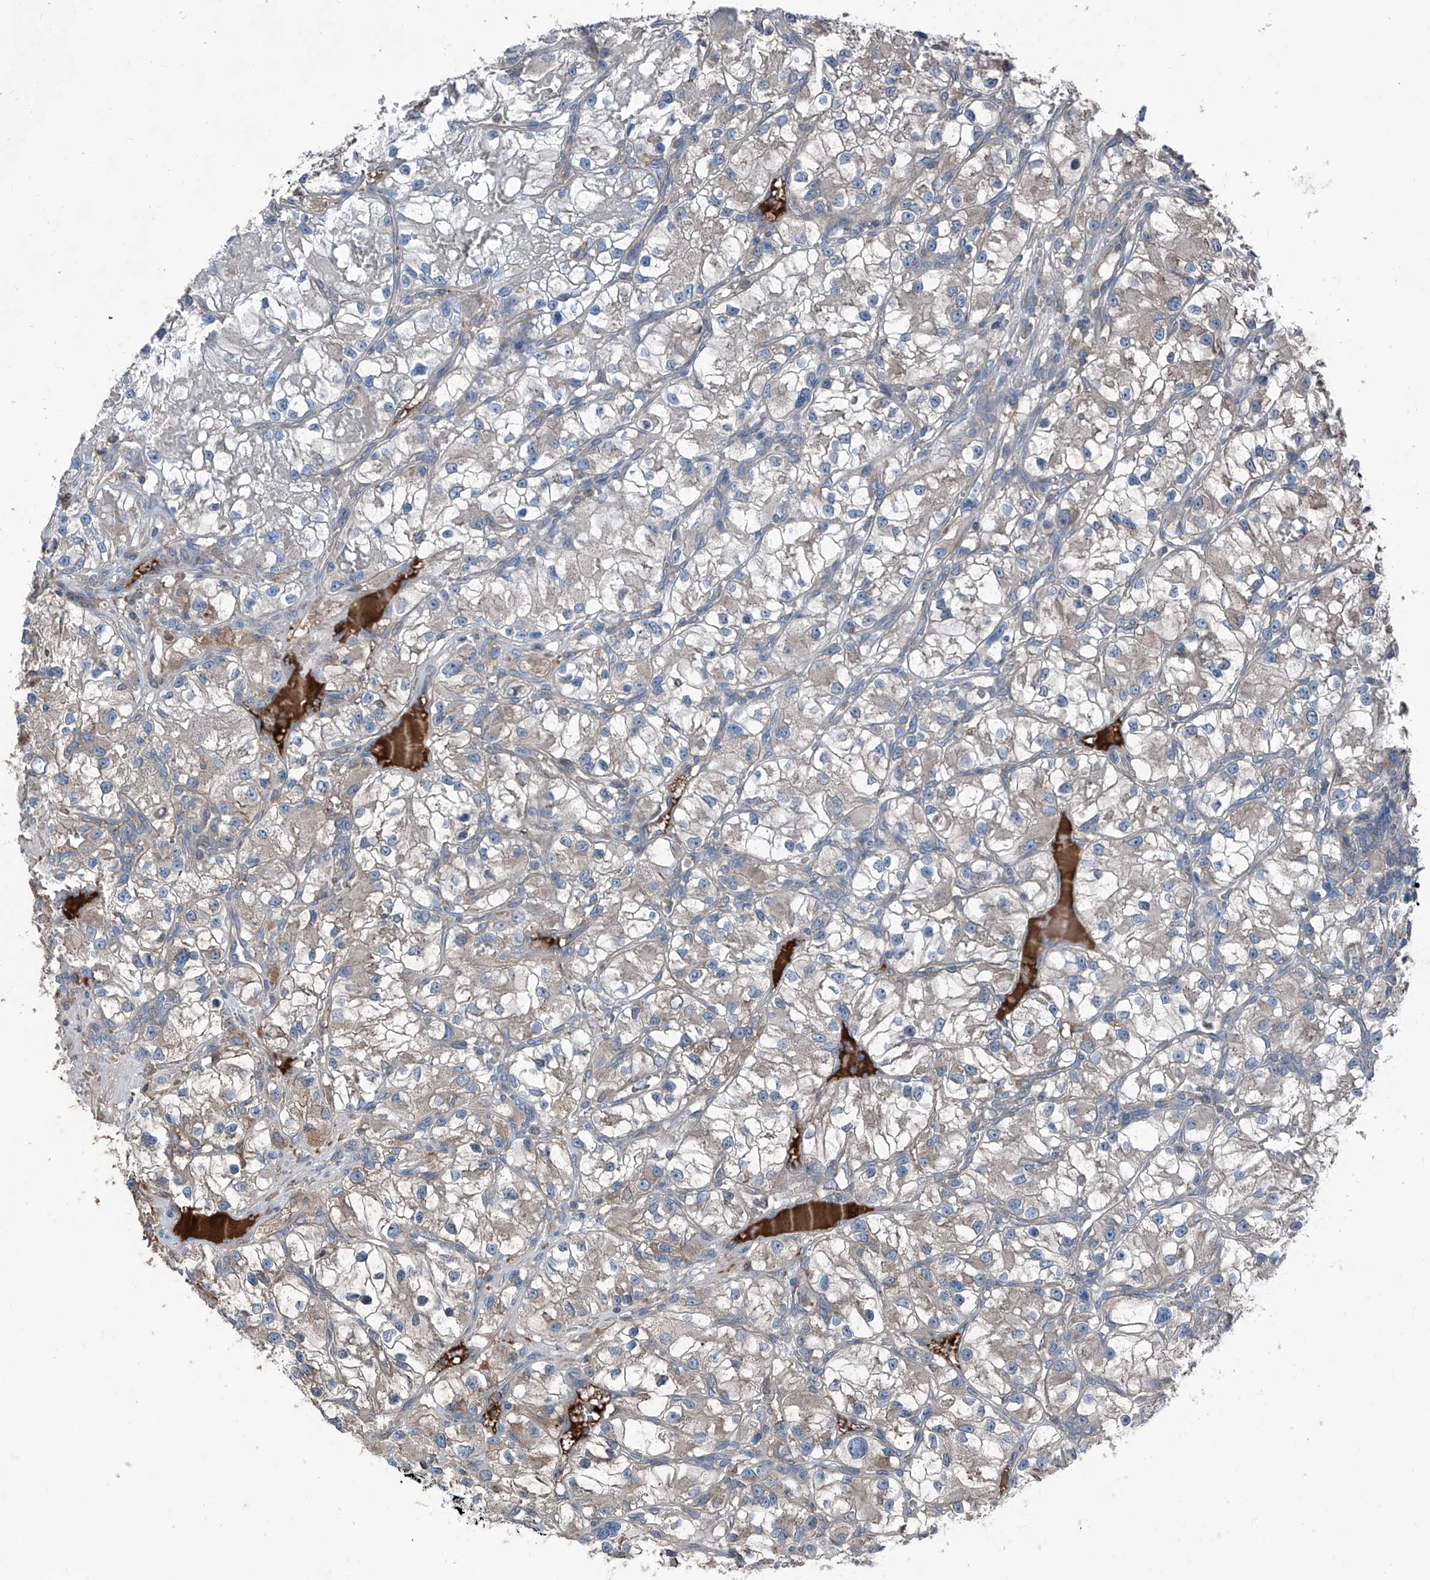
{"staining": {"intensity": "weak", "quantity": "25%-75%", "location": "cytoplasmic/membranous"}, "tissue": "renal cancer", "cell_type": "Tumor cells", "image_type": "cancer", "snomed": [{"axis": "morphology", "description": "Adenocarcinoma, NOS"}, {"axis": "topography", "description": "Kidney"}], "caption": "Immunohistochemical staining of human renal adenocarcinoma displays low levels of weak cytoplasmic/membranous positivity in about 25%-75% of tumor cells. (Stains: DAB in brown, nuclei in blue, Microscopy: brightfield microscopy at high magnification).", "gene": "GPAT3", "patient": {"sex": "female", "age": 57}}